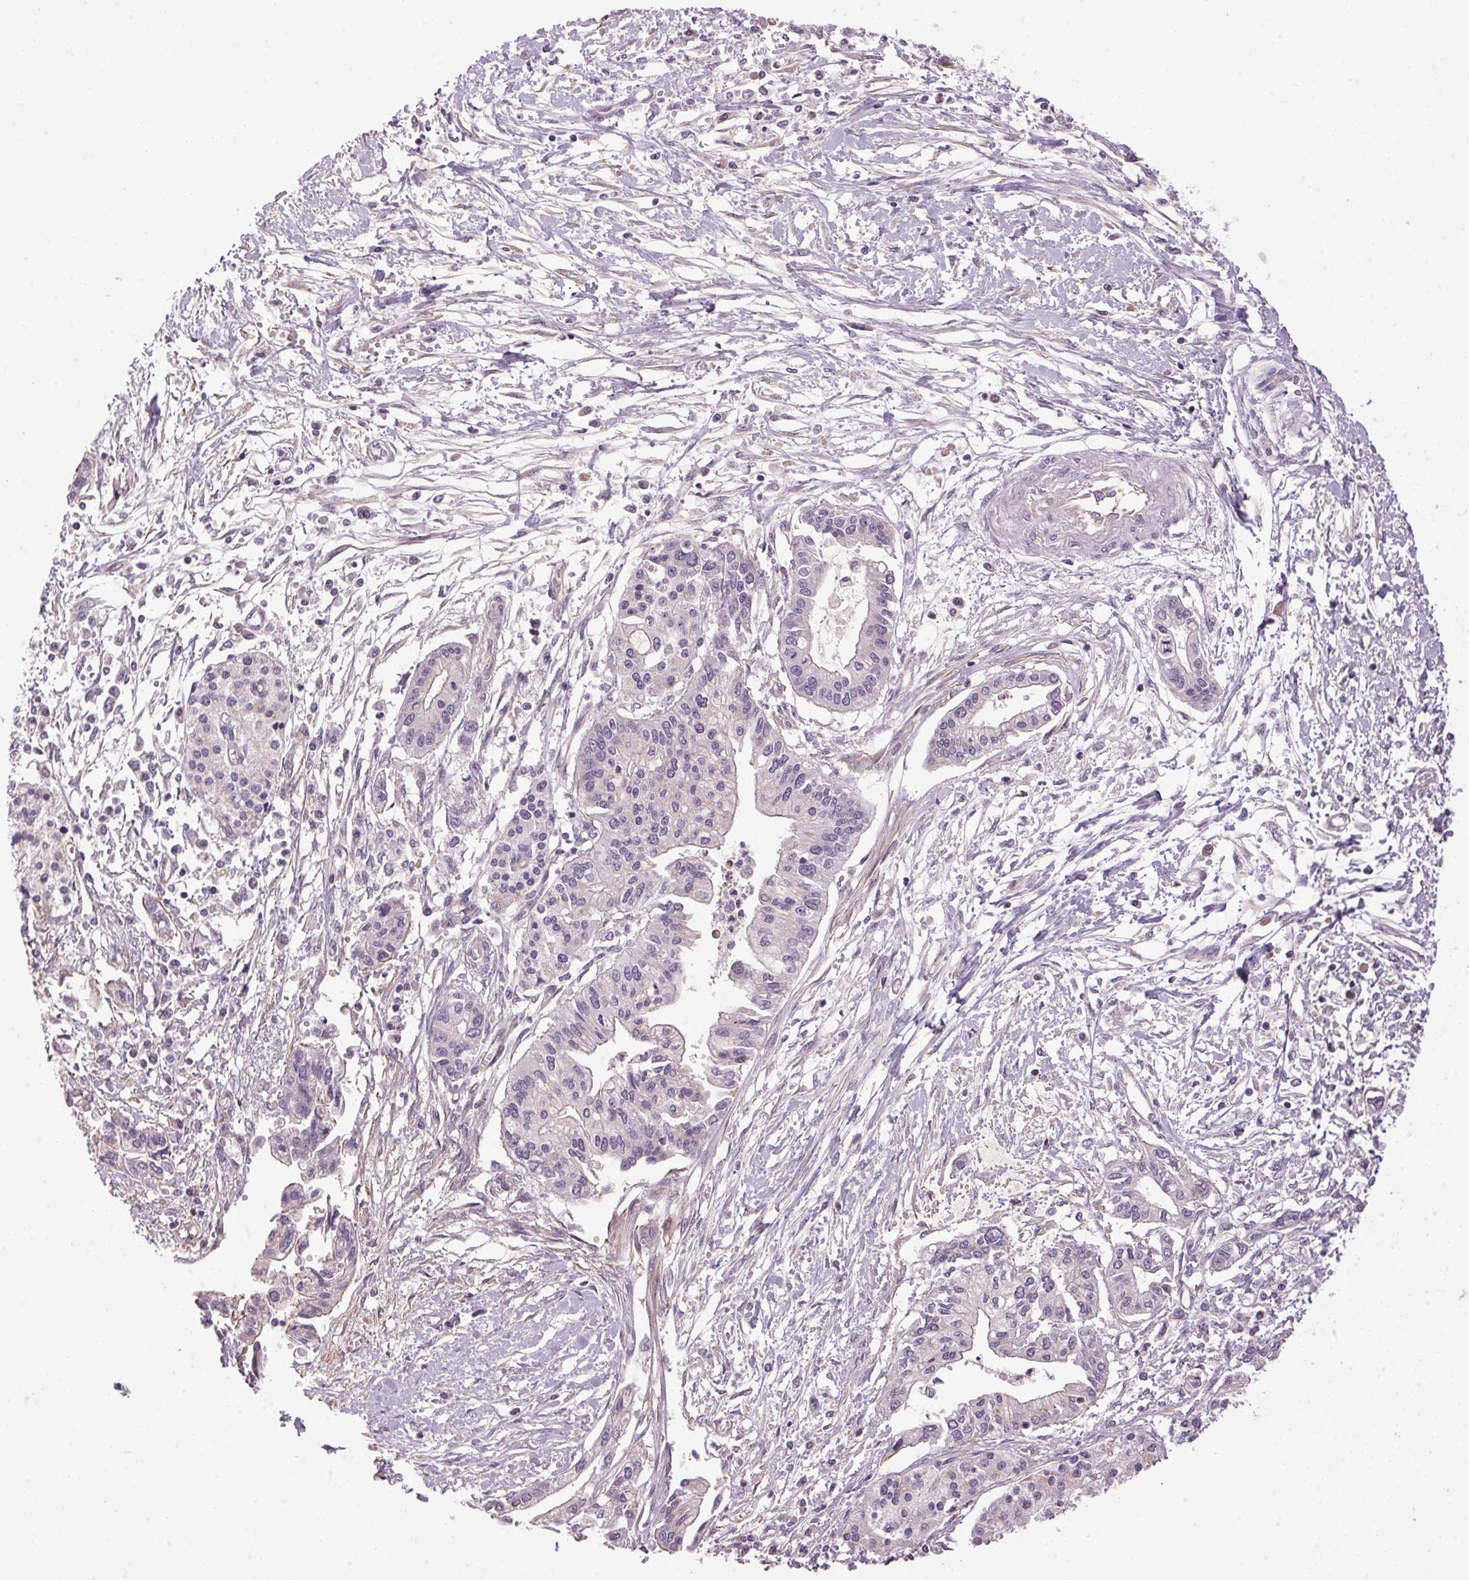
{"staining": {"intensity": "negative", "quantity": "none", "location": "none"}, "tissue": "pancreatic cancer", "cell_type": "Tumor cells", "image_type": "cancer", "snomed": [{"axis": "morphology", "description": "Adenocarcinoma, NOS"}, {"axis": "topography", "description": "Pancreas"}], "caption": "Micrograph shows no protein expression in tumor cells of adenocarcinoma (pancreatic) tissue.", "gene": "GOLPH3", "patient": {"sex": "male", "age": 60}}